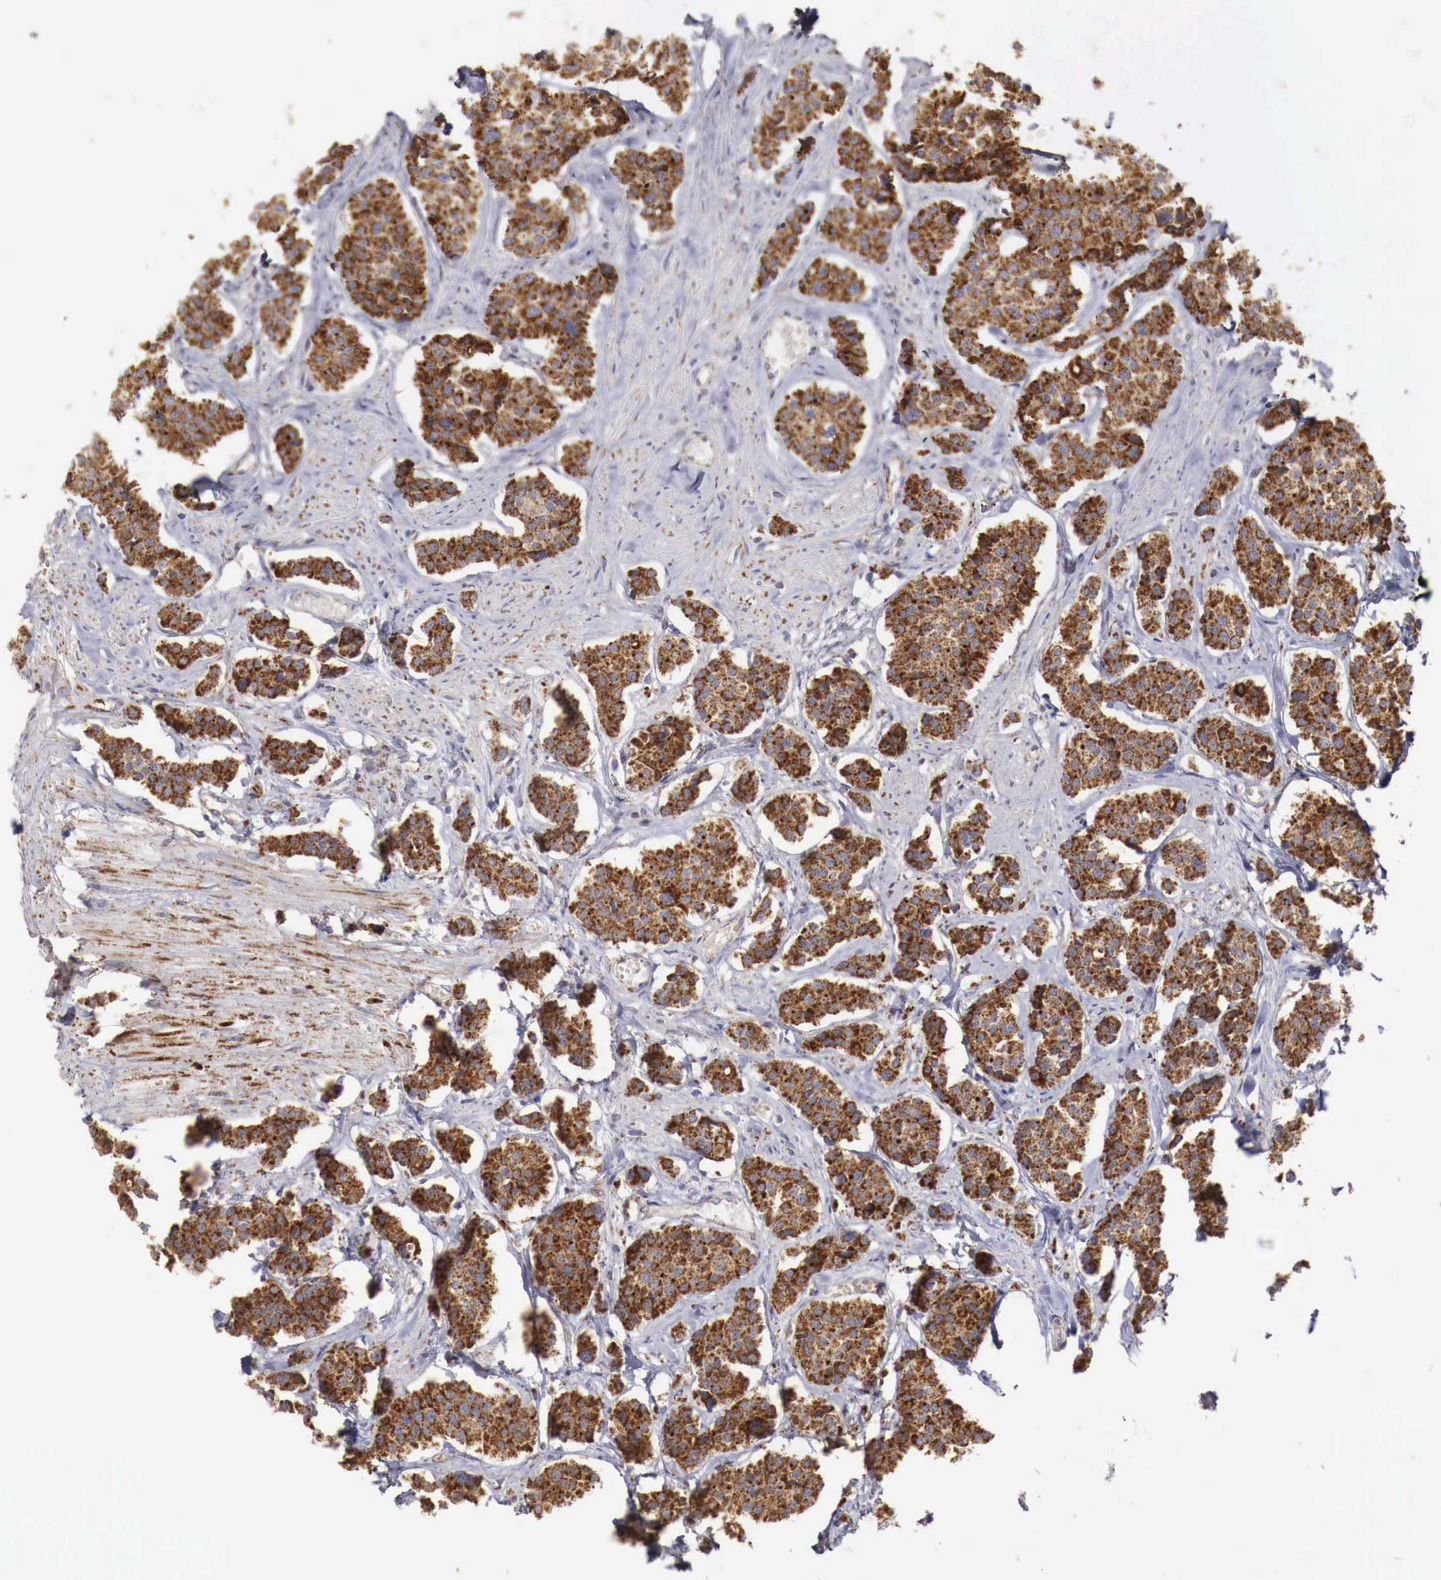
{"staining": {"intensity": "strong", "quantity": ">75%", "location": "cytoplasmic/membranous"}, "tissue": "carcinoid", "cell_type": "Tumor cells", "image_type": "cancer", "snomed": [{"axis": "morphology", "description": "Carcinoid, malignant, NOS"}, {"axis": "topography", "description": "Small intestine"}], "caption": "A brown stain highlights strong cytoplasmic/membranous positivity of a protein in human carcinoid tumor cells. The staining is performed using DAB brown chromogen to label protein expression. The nuclei are counter-stained blue using hematoxylin.", "gene": "XPNPEP3", "patient": {"sex": "male", "age": 60}}